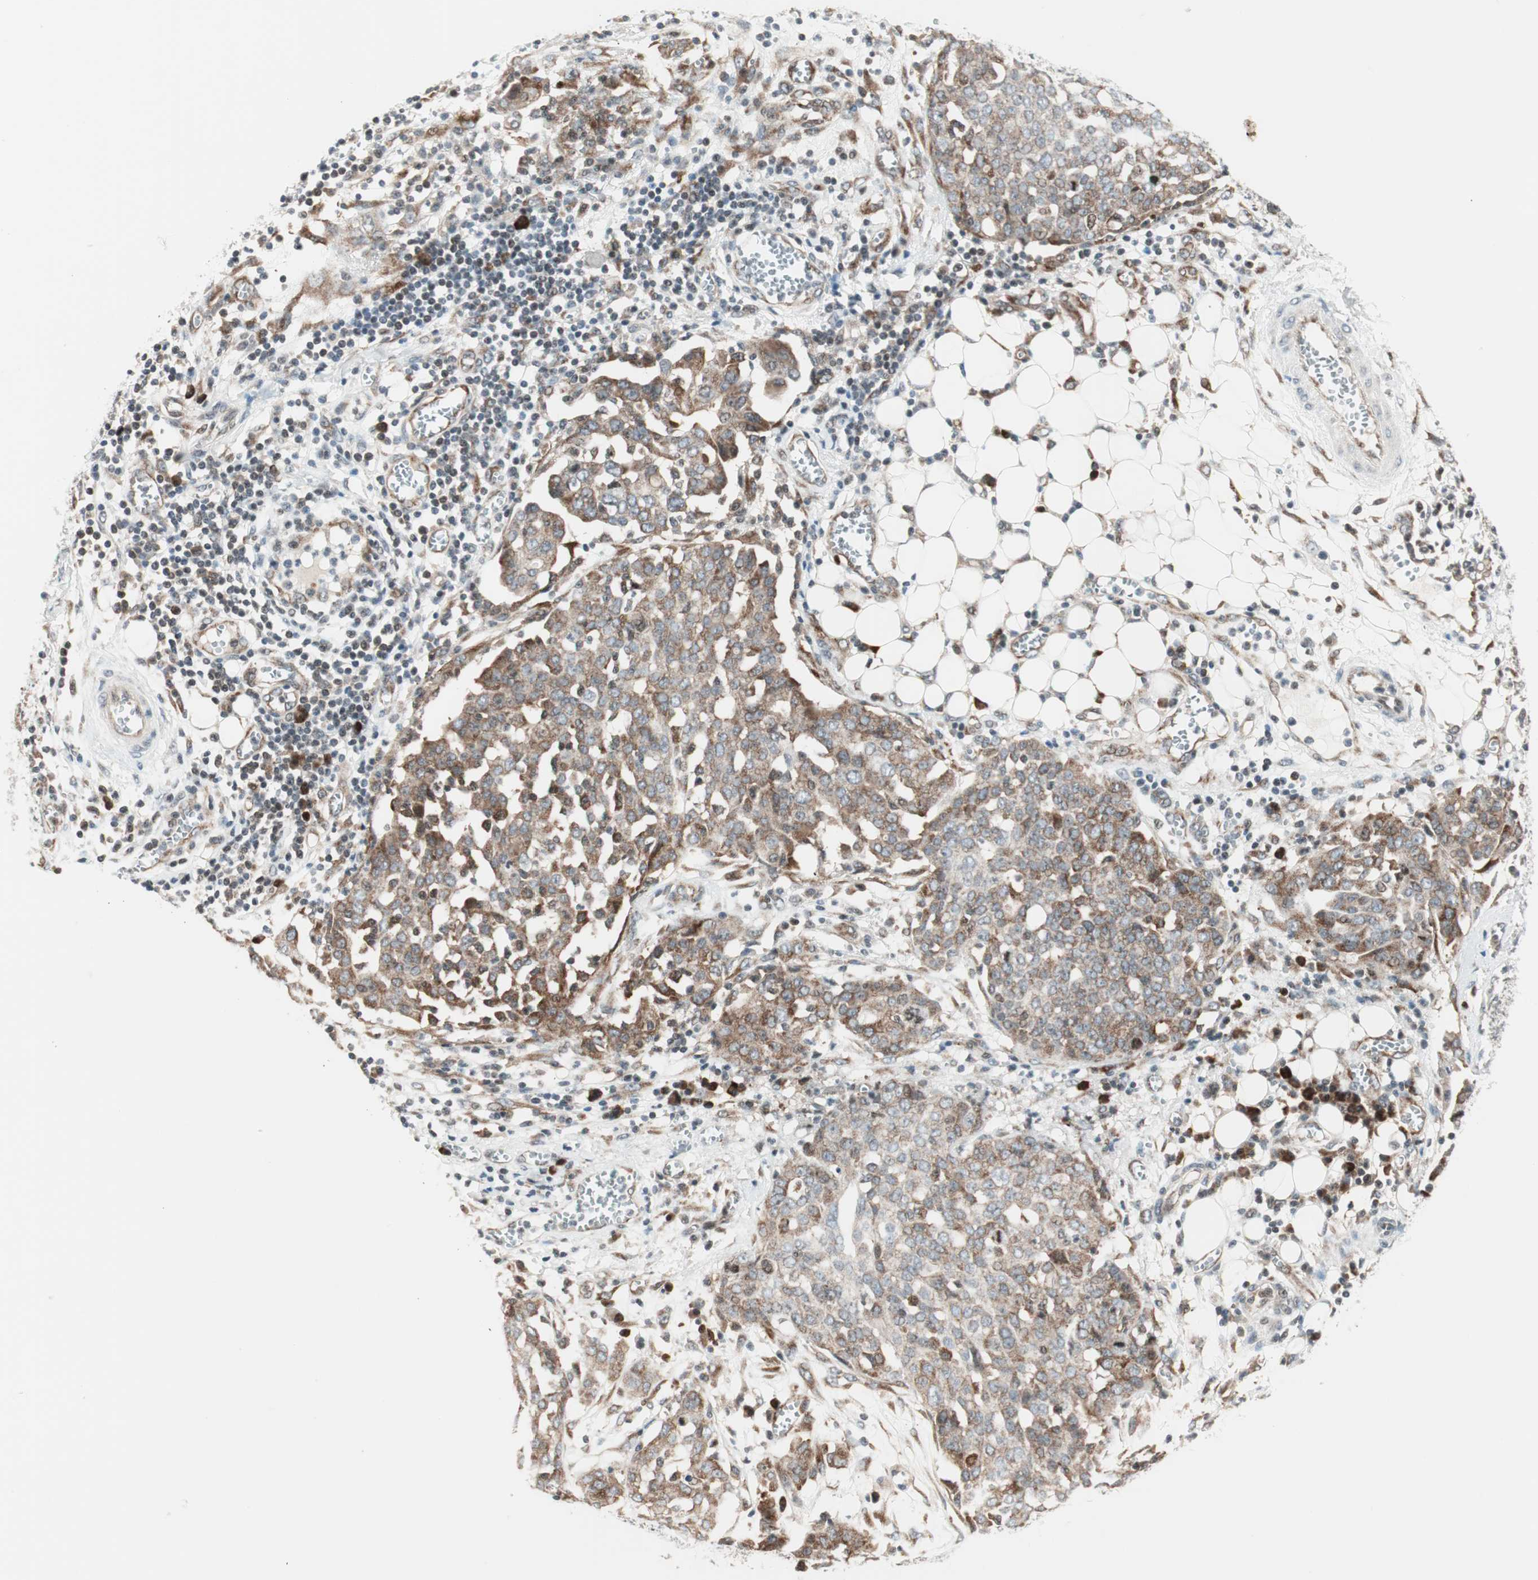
{"staining": {"intensity": "moderate", "quantity": ">75%", "location": "cytoplasmic/membranous"}, "tissue": "ovarian cancer", "cell_type": "Tumor cells", "image_type": "cancer", "snomed": [{"axis": "morphology", "description": "Cystadenocarcinoma, serous, NOS"}, {"axis": "topography", "description": "Soft tissue"}, {"axis": "topography", "description": "Ovary"}], "caption": "Brown immunohistochemical staining in human ovarian cancer shows moderate cytoplasmic/membranous expression in about >75% of tumor cells.", "gene": "TPT1", "patient": {"sex": "female", "age": 57}}